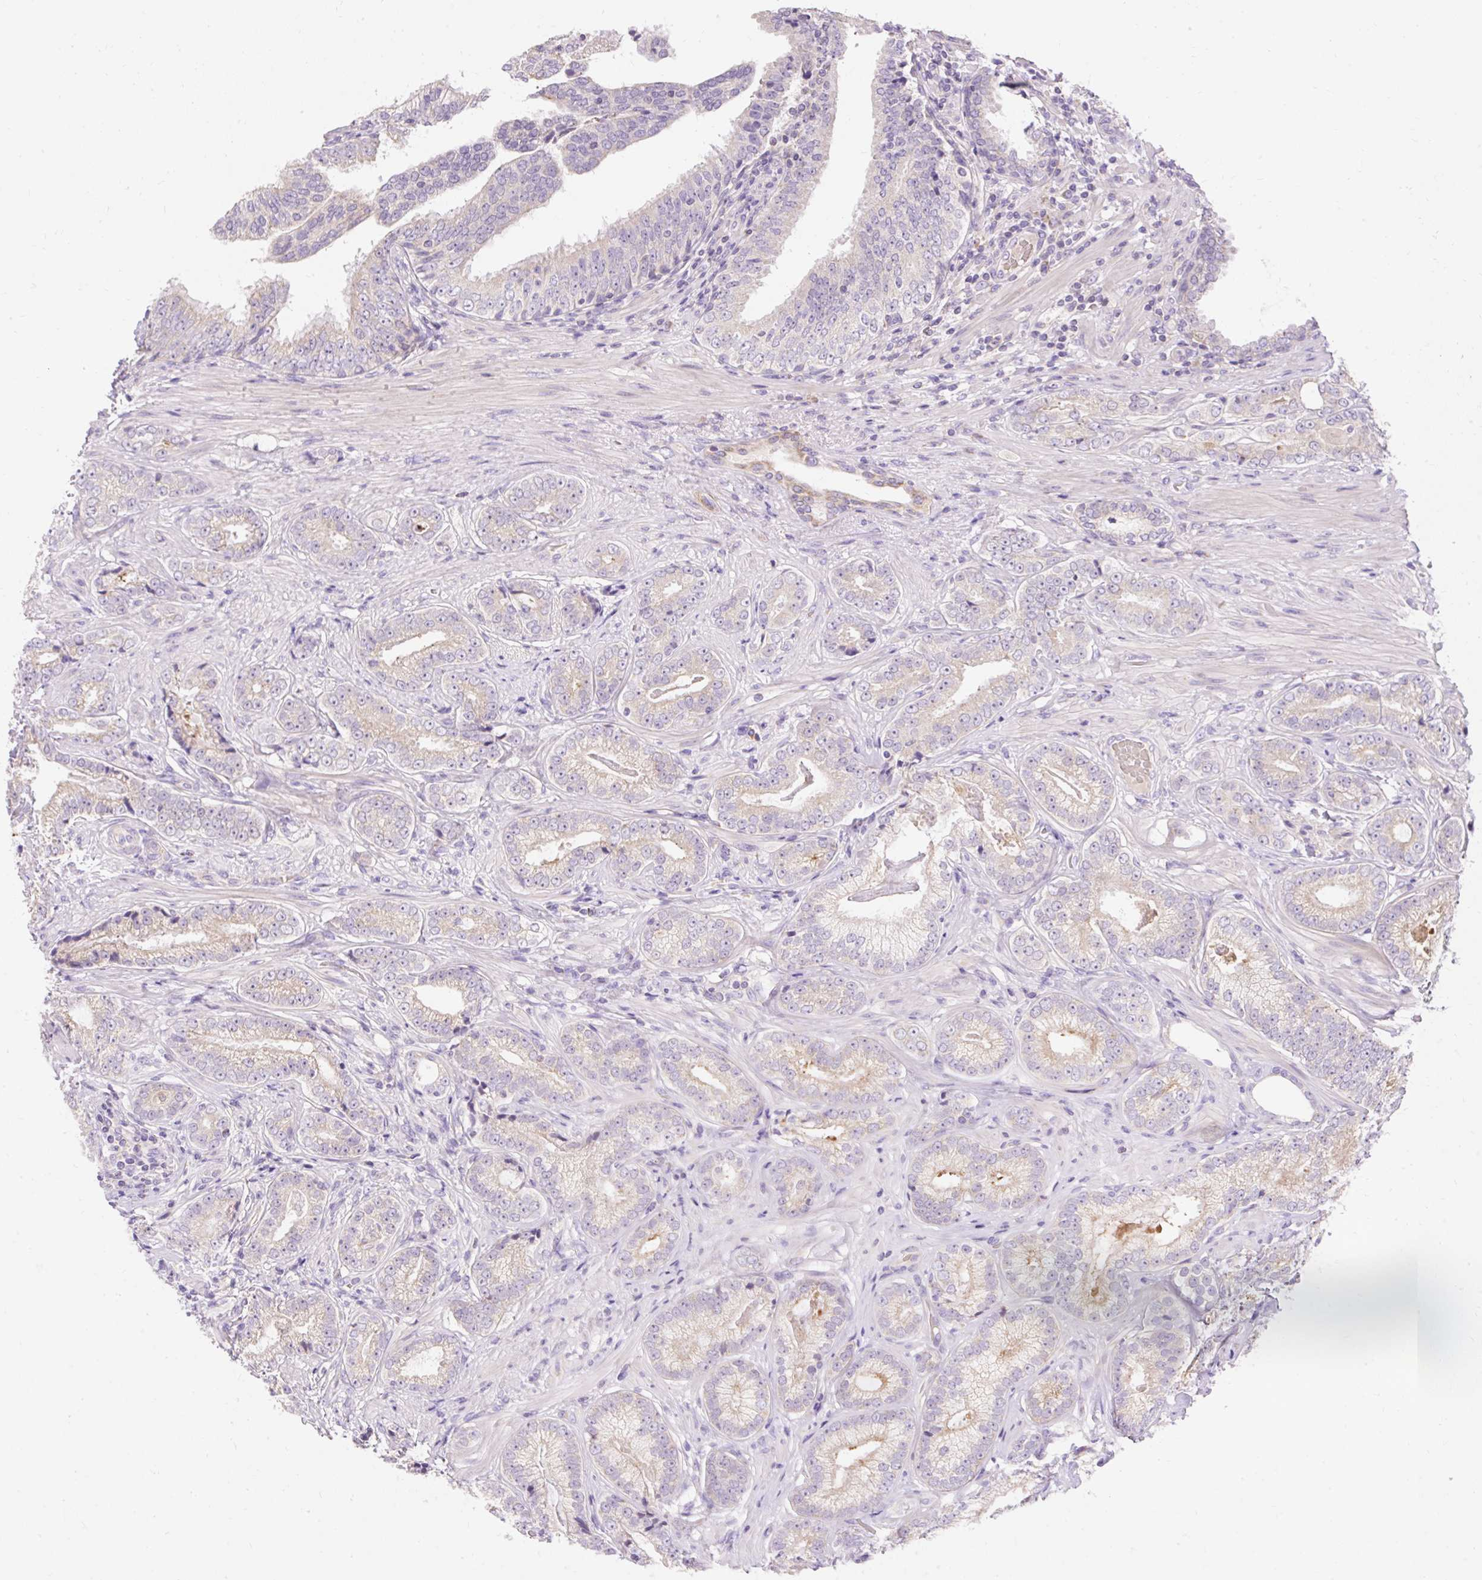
{"staining": {"intensity": "weak", "quantity": "25%-75%", "location": "cytoplasmic/membranous"}, "tissue": "prostate cancer", "cell_type": "Tumor cells", "image_type": "cancer", "snomed": [{"axis": "morphology", "description": "Adenocarcinoma, Low grade"}, {"axis": "topography", "description": "Prostate"}], "caption": "Immunohistochemical staining of human prostate cancer shows low levels of weak cytoplasmic/membranous protein staining in approximately 25%-75% of tumor cells.", "gene": "PMAIP1", "patient": {"sex": "male", "age": 61}}